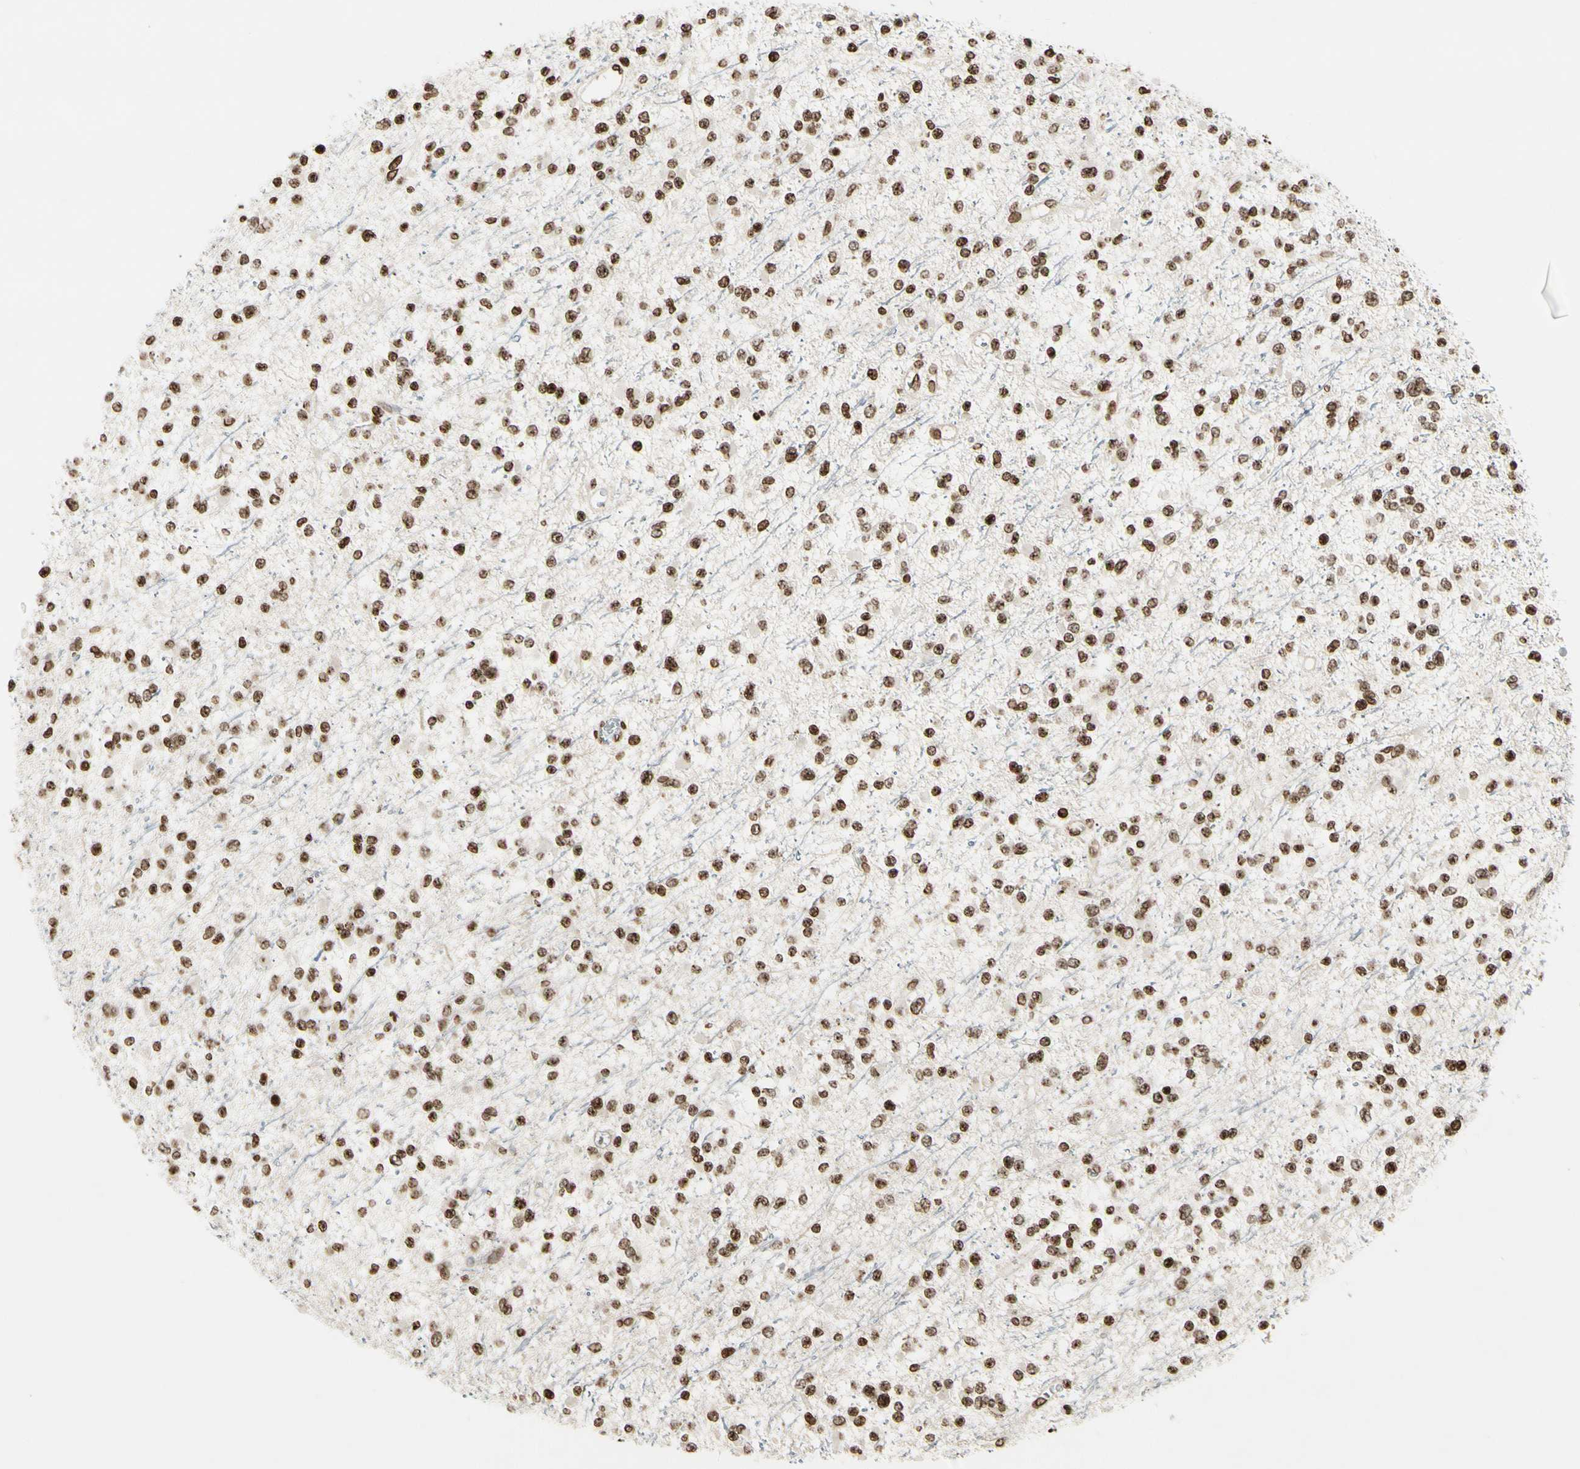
{"staining": {"intensity": "strong", "quantity": ">75%", "location": "nuclear"}, "tissue": "glioma", "cell_type": "Tumor cells", "image_type": "cancer", "snomed": [{"axis": "morphology", "description": "Glioma, malignant, Low grade"}, {"axis": "topography", "description": "Brain"}], "caption": "Malignant glioma (low-grade) stained with DAB (3,3'-diaminobenzidine) immunohistochemistry (IHC) exhibits high levels of strong nuclear expression in about >75% of tumor cells.", "gene": "RORA", "patient": {"sex": "female", "age": 22}}